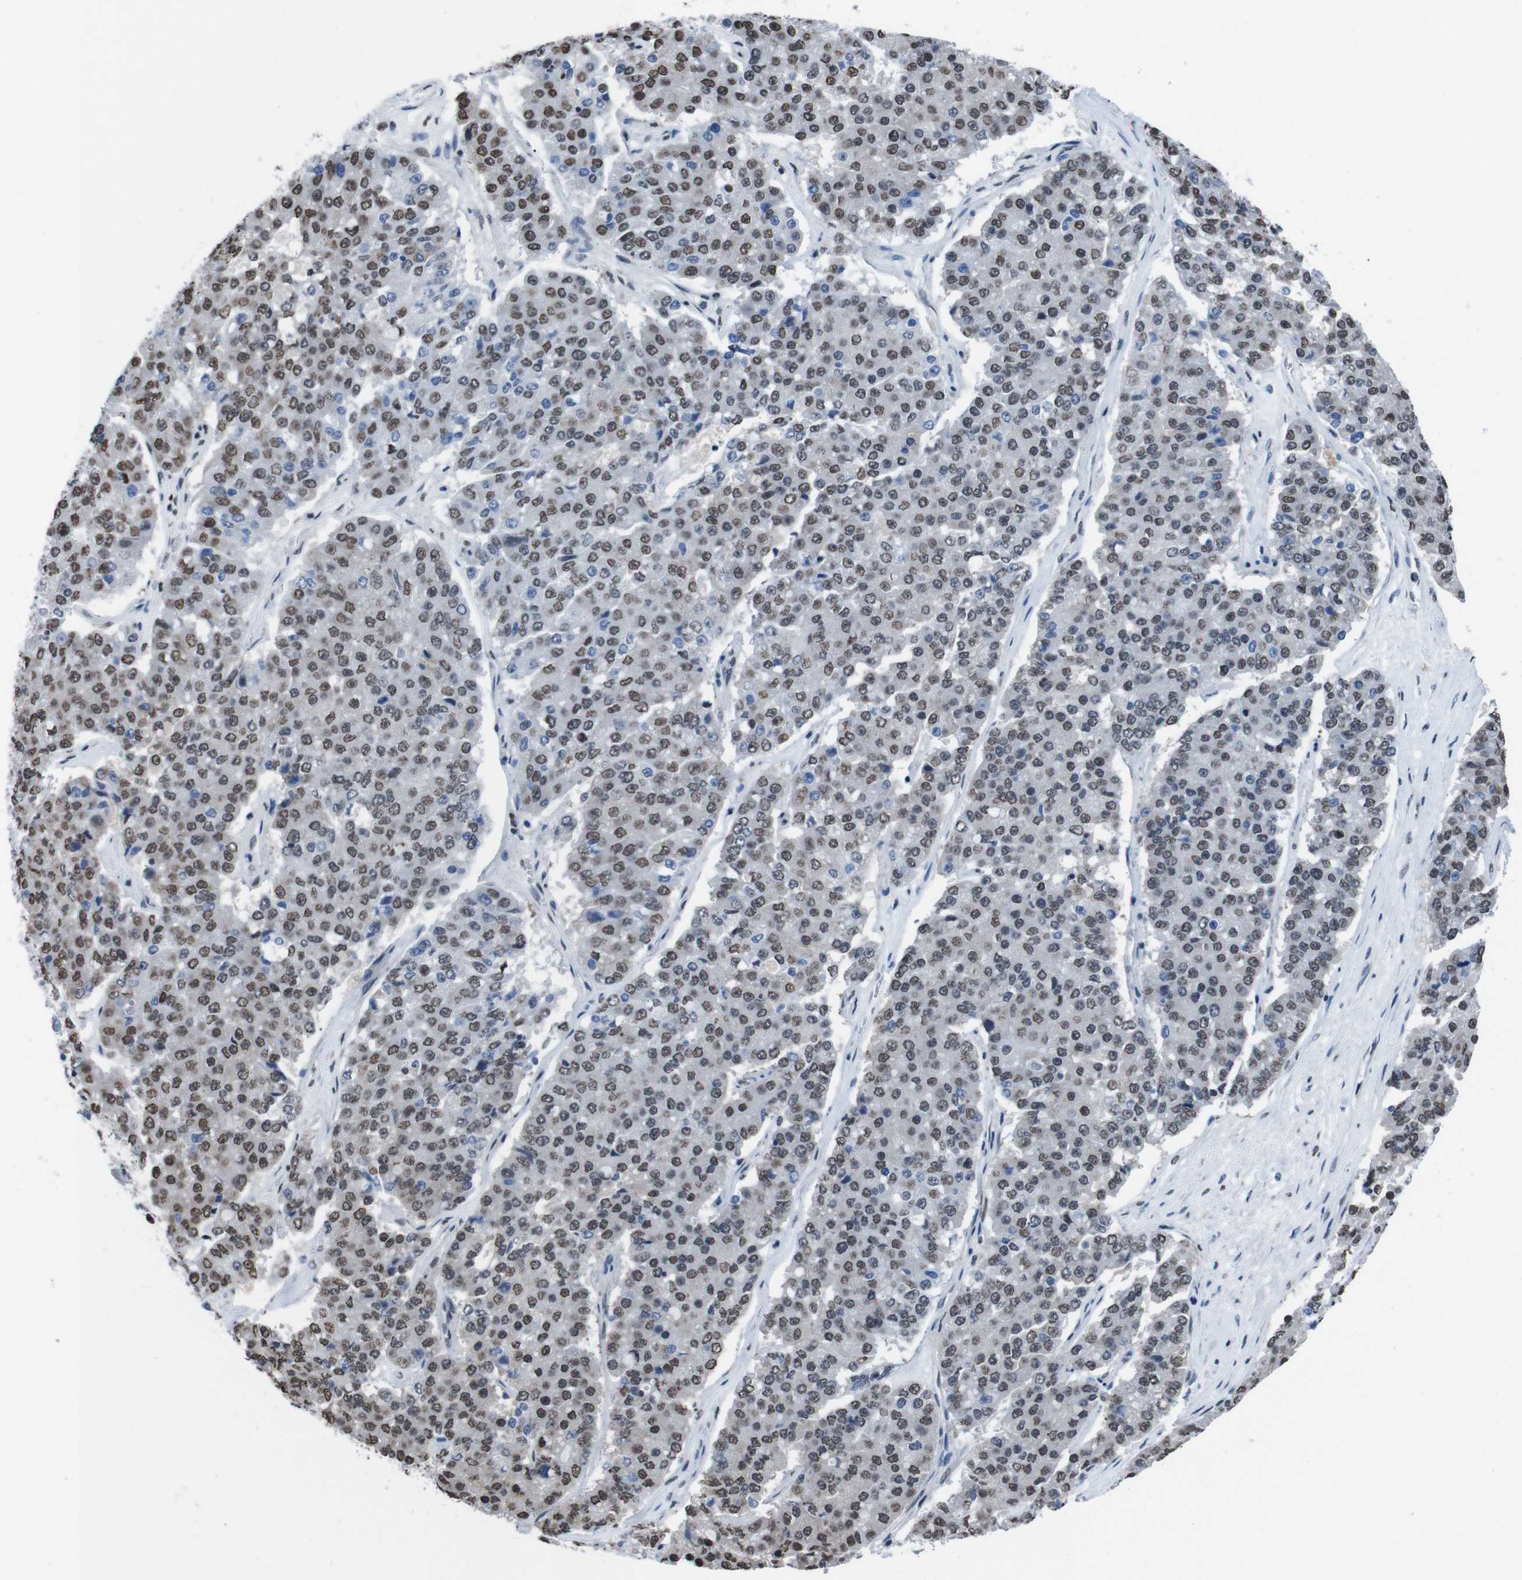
{"staining": {"intensity": "moderate", "quantity": ">75%", "location": "nuclear"}, "tissue": "pancreatic cancer", "cell_type": "Tumor cells", "image_type": "cancer", "snomed": [{"axis": "morphology", "description": "Adenocarcinoma, NOS"}, {"axis": "topography", "description": "Pancreas"}], "caption": "The histopathology image shows immunohistochemical staining of pancreatic cancer (adenocarcinoma). There is moderate nuclear expression is appreciated in approximately >75% of tumor cells. Ihc stains the protein of interest in brown and the nuclei are stained blue.", "gene": "PIP4P2", "patient": {"sex": "male", "age": 50}}